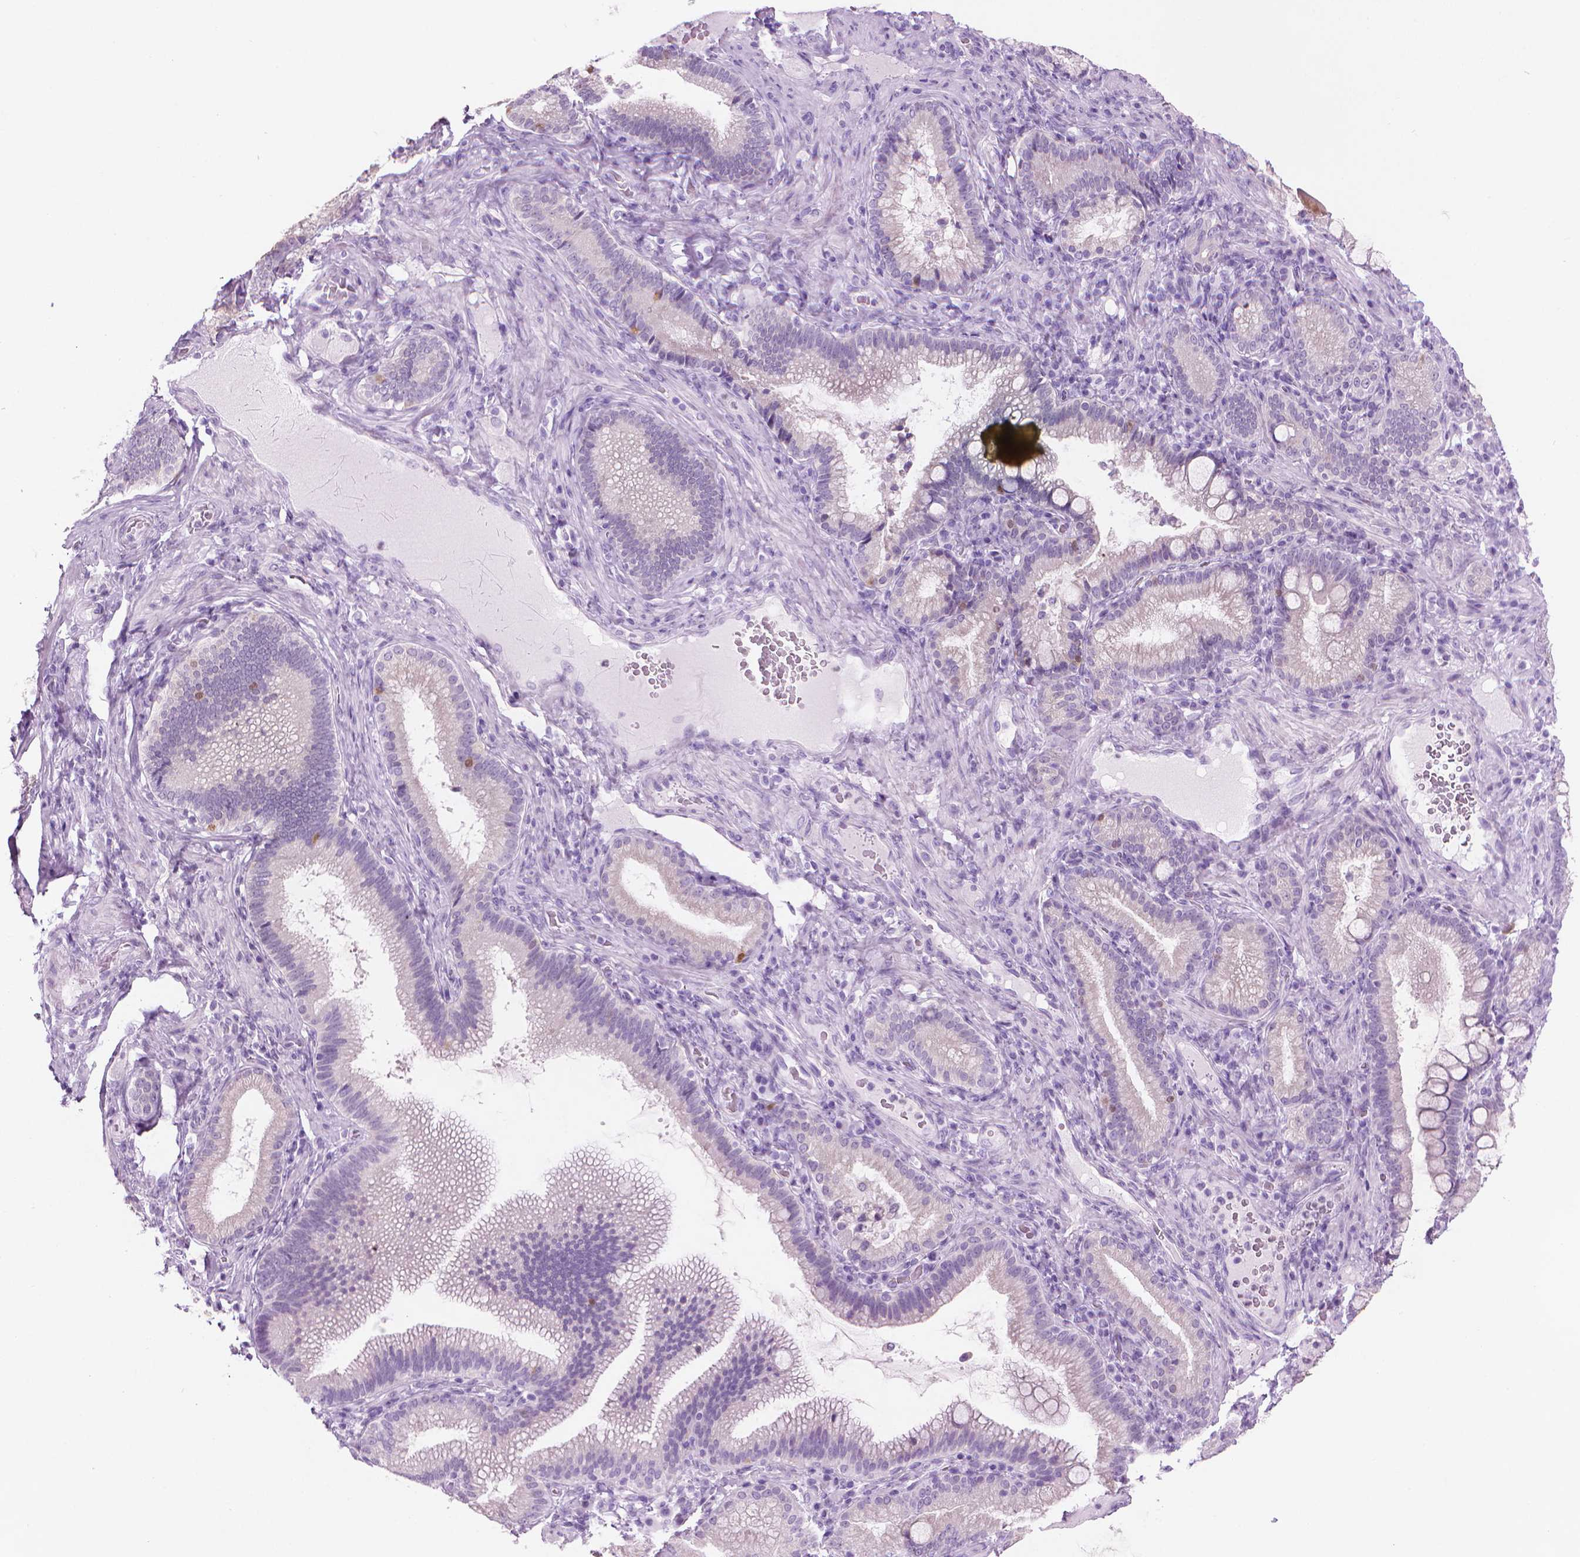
{"staining": {"intensity": "moderate", "quantity": "25%-75%", "location": "cytoplasmic/membranous"}, "tissue": "duodenum", "cell_type": "Glandular cells", "image_type": "normal", "snomed": [{"axis": "morphology", "description": "Normal tissue, NOS"}, {"axis": "topography", "description": "Pancreas"}, {"axis": "topography", "description": "Duodenum"}], "caption": "Immunohistochemical staining of normal human duodenum reveals medium levels of moderate cytoplasmic/membranous positivity in approximately 25%-75% of glandular cells.", "gene": "TTC29", "patient": {"sex": "male", "age": 59}}